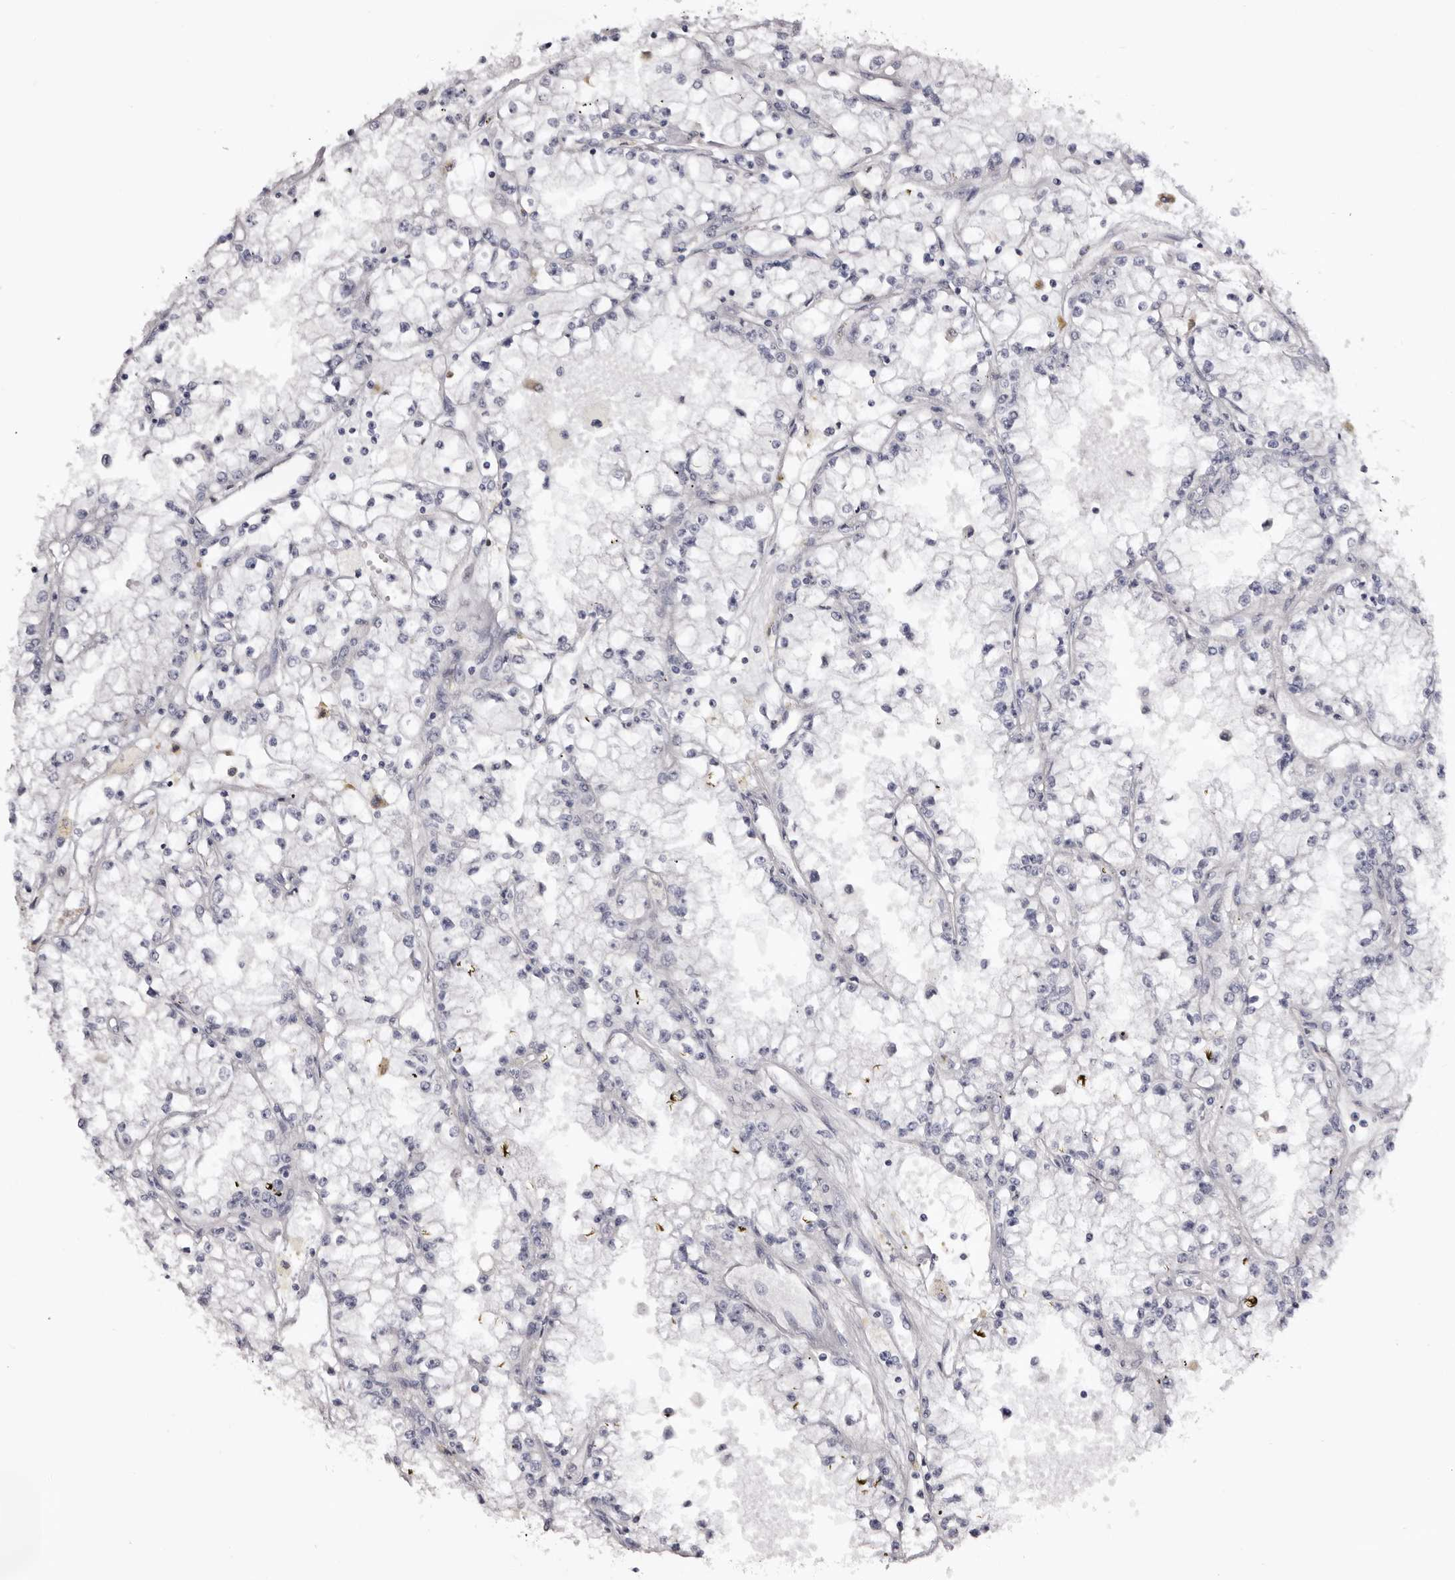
{"staining": {"intensity": "negative", "quantity": "none", "location": "none"}, "tissue": "renal cancer", "cell_type": "Tumor cells", "image_type": "cancer", "snomed": [{"axis": "morphology", "description": "Adenocarcinoma, NOS"}, {"axis": "topography", "description": "Kidney"}], "caption": "Protein analysis of renal cancer demonstrates no significant positivity in tumor cells.", "gene": "CASQ1", "patient": {"sex": "male", "age": 56}}